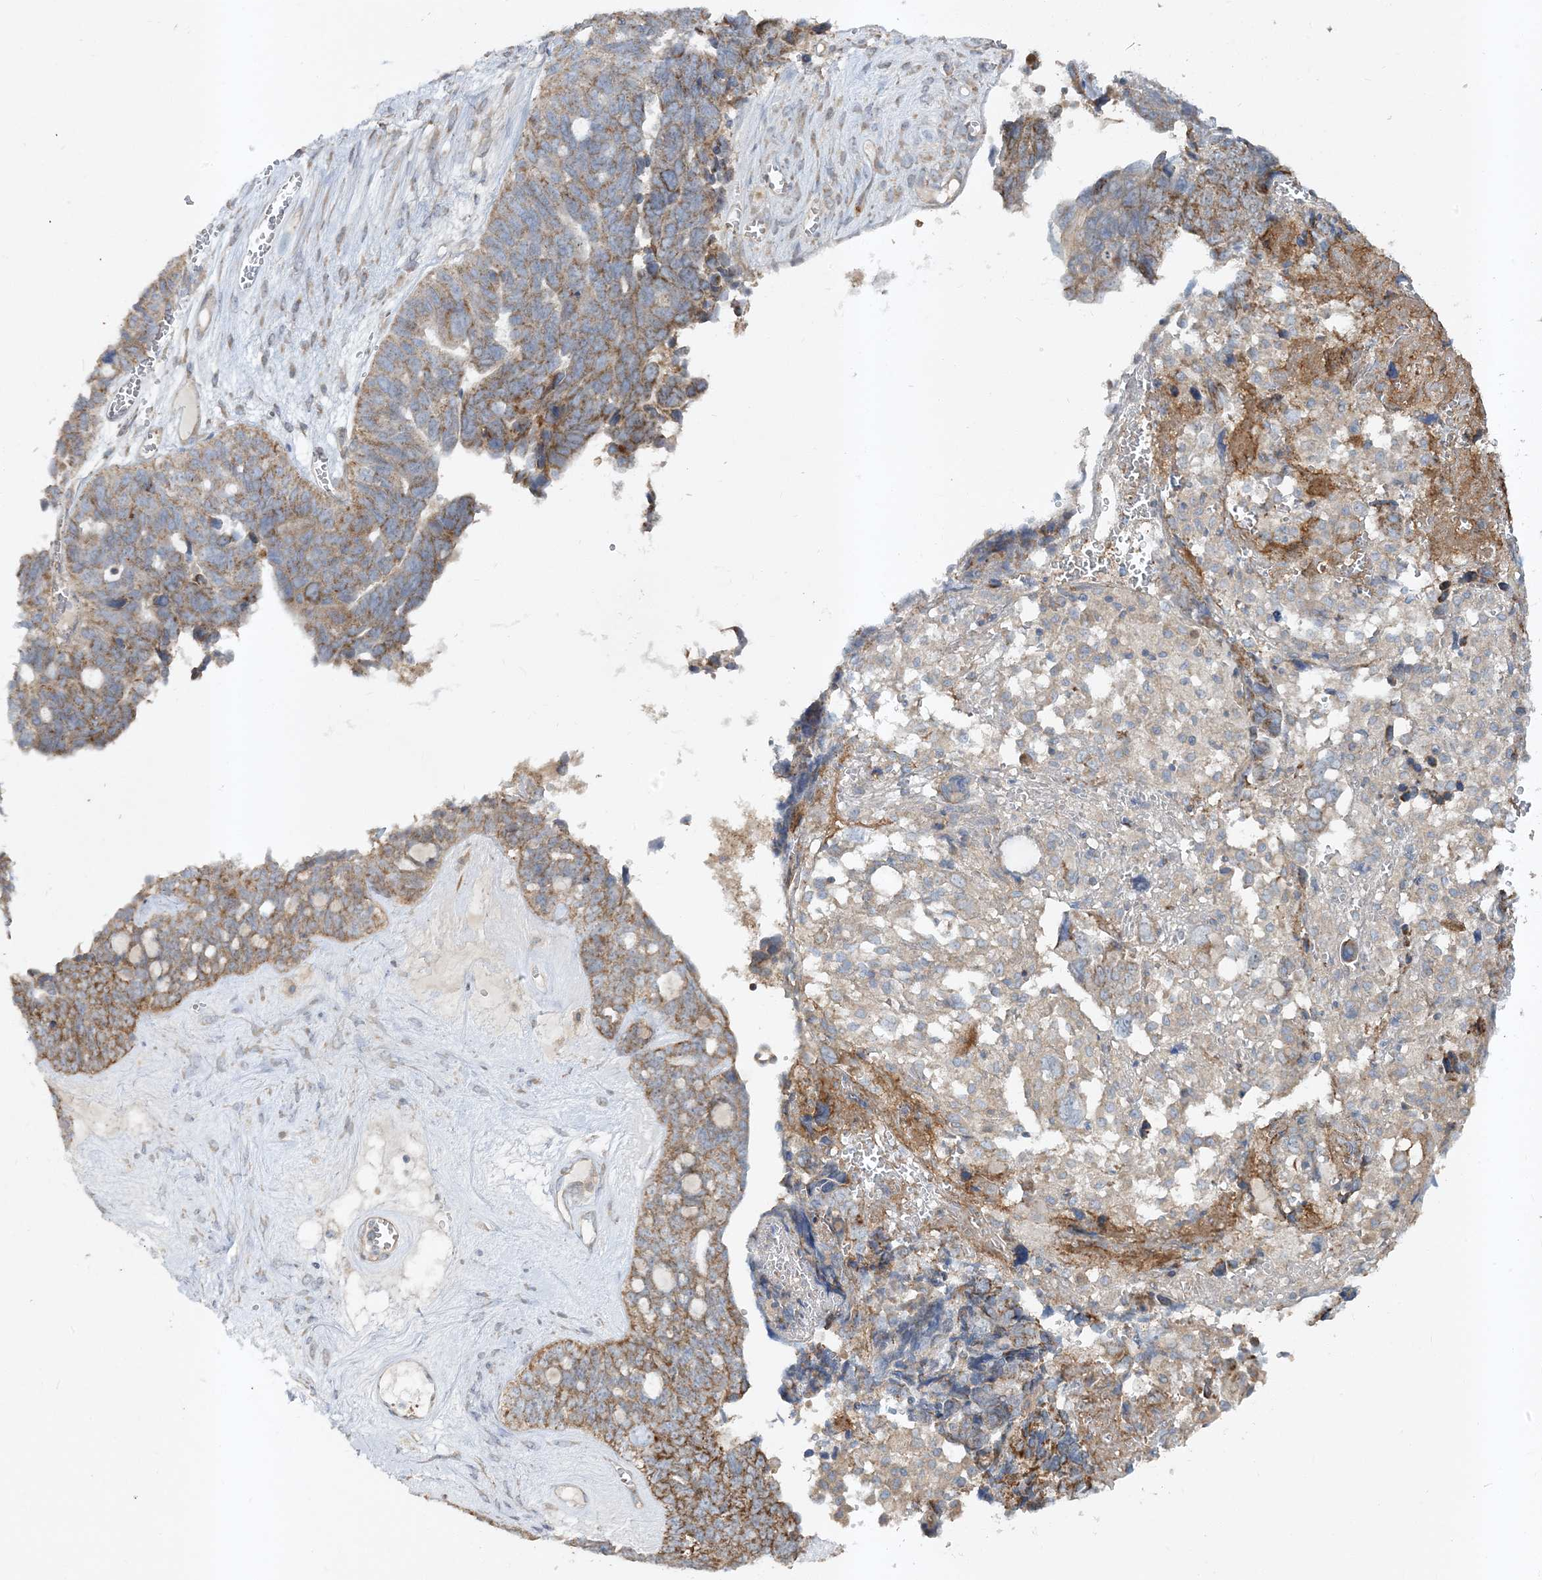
{"staining": {"intensity": "moderate", "quantity": "25%-75%", "location": "cytoplasmic/membranous"}, "tissue": "ovarian cancer", "cell_type": "Tumor cells", "image_type": "cancer", "snomed": [{"axis": "morphology", "description": "Cystadenocarcinoma, serous, NOS"}, {"axis": "topography", "description": "Ovary"}], "caption": "About 25%-75% of tumor cells in human ovarian cancer (serous cystadenocarcinoma) show moderate cytoplasmic/membranous protein positivity as visualized by brown immunohistochemical staining.", "gene": "LEXM", "patient": {"sex": "female", "age": 79}}